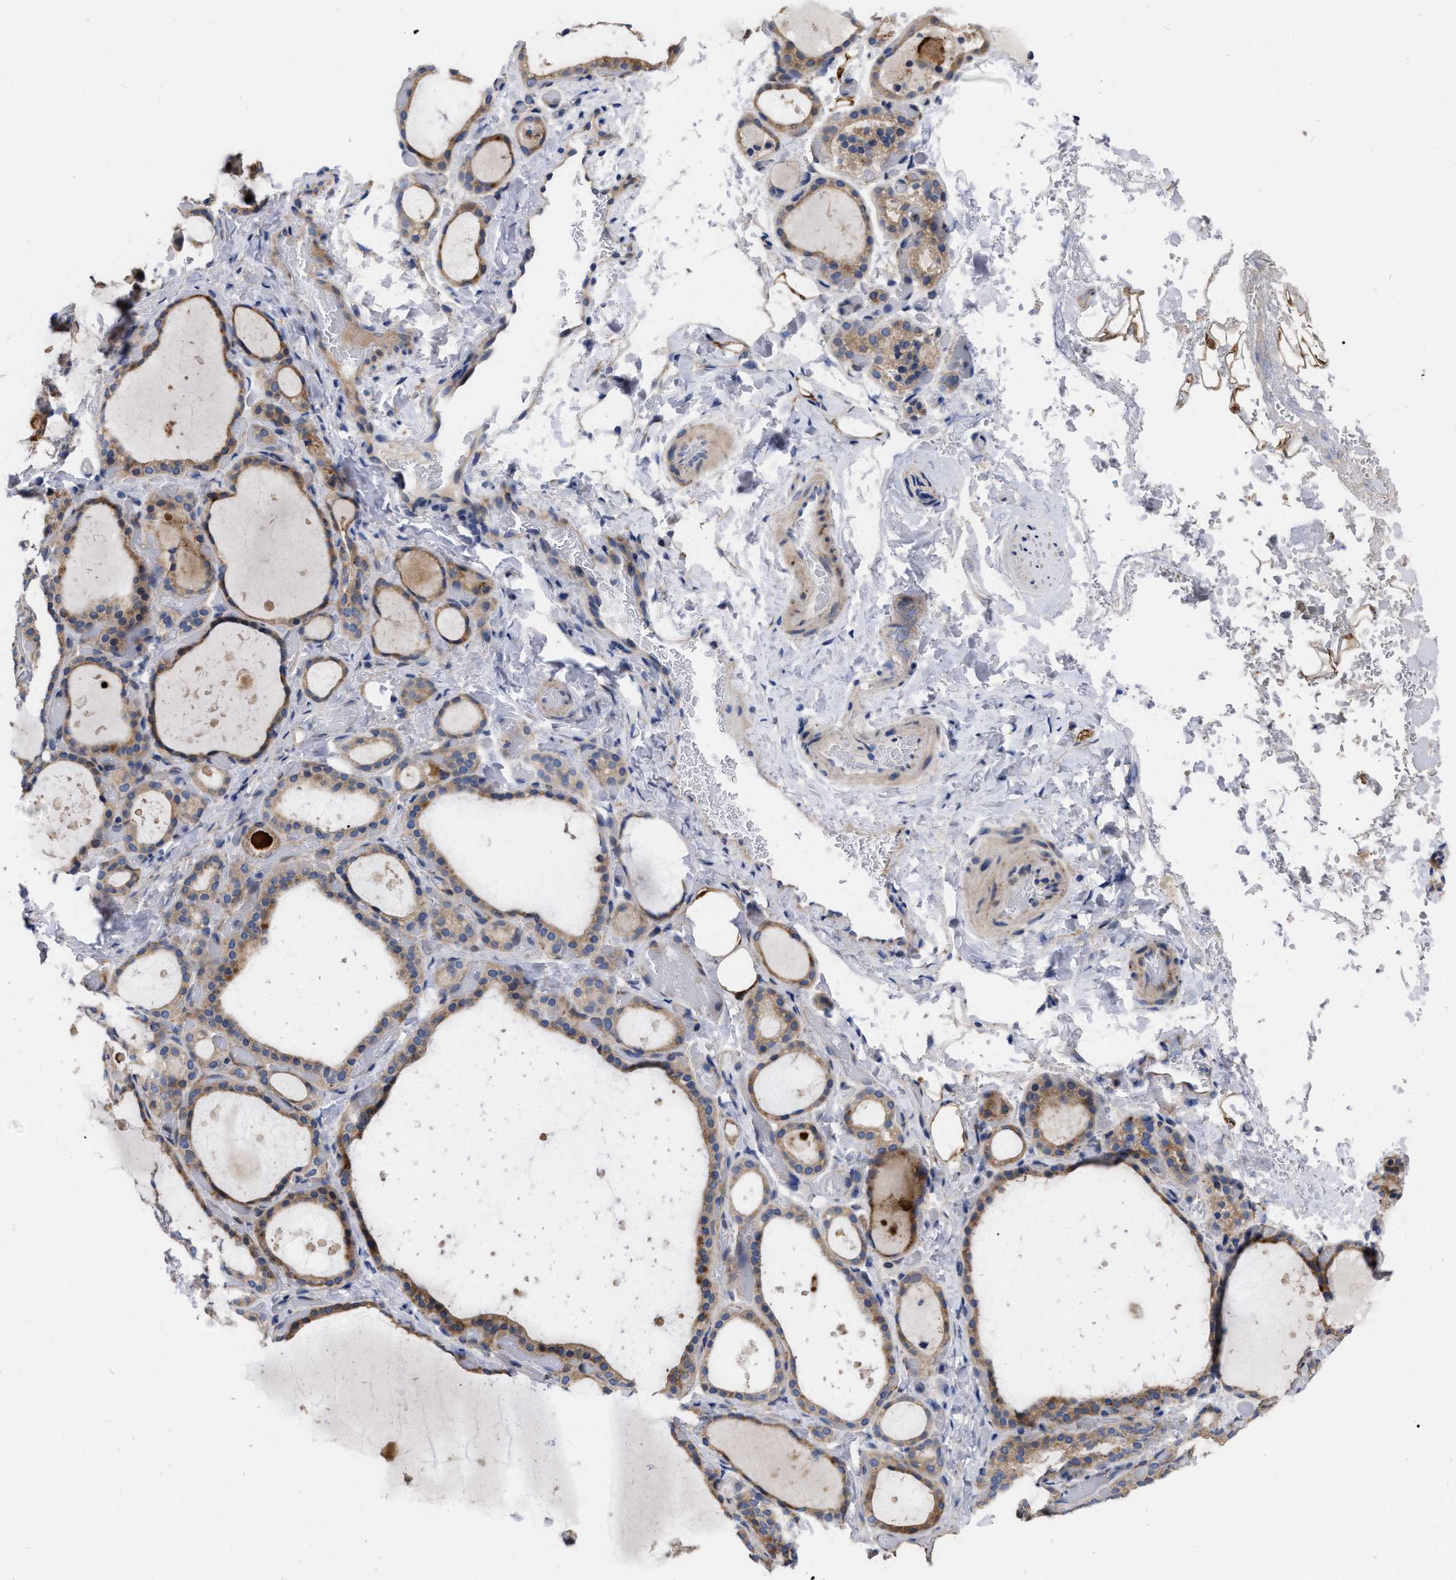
{"staining": {"intensity": "moderate", "quantity": ">75%", "location": "cytoplasmic/membranous"}, "tissue": "thyroid gland", "cell_type": "Glandular cells", "image_type": "normal", "snomed": [{"axis": "morphology", "description": "Normal tissue, NOS"}, {"axis": "topography", "description": "Thyroid gland"}], "caption": "Approximately >75% of glandular cells in unremarkable human thyroid gland display moderate cytoplasmic/membranous protein staining as visualized by brown immunohistochemical staining.", "gene": "MLST8", "patient": {"sex": "female", "age": 44}}